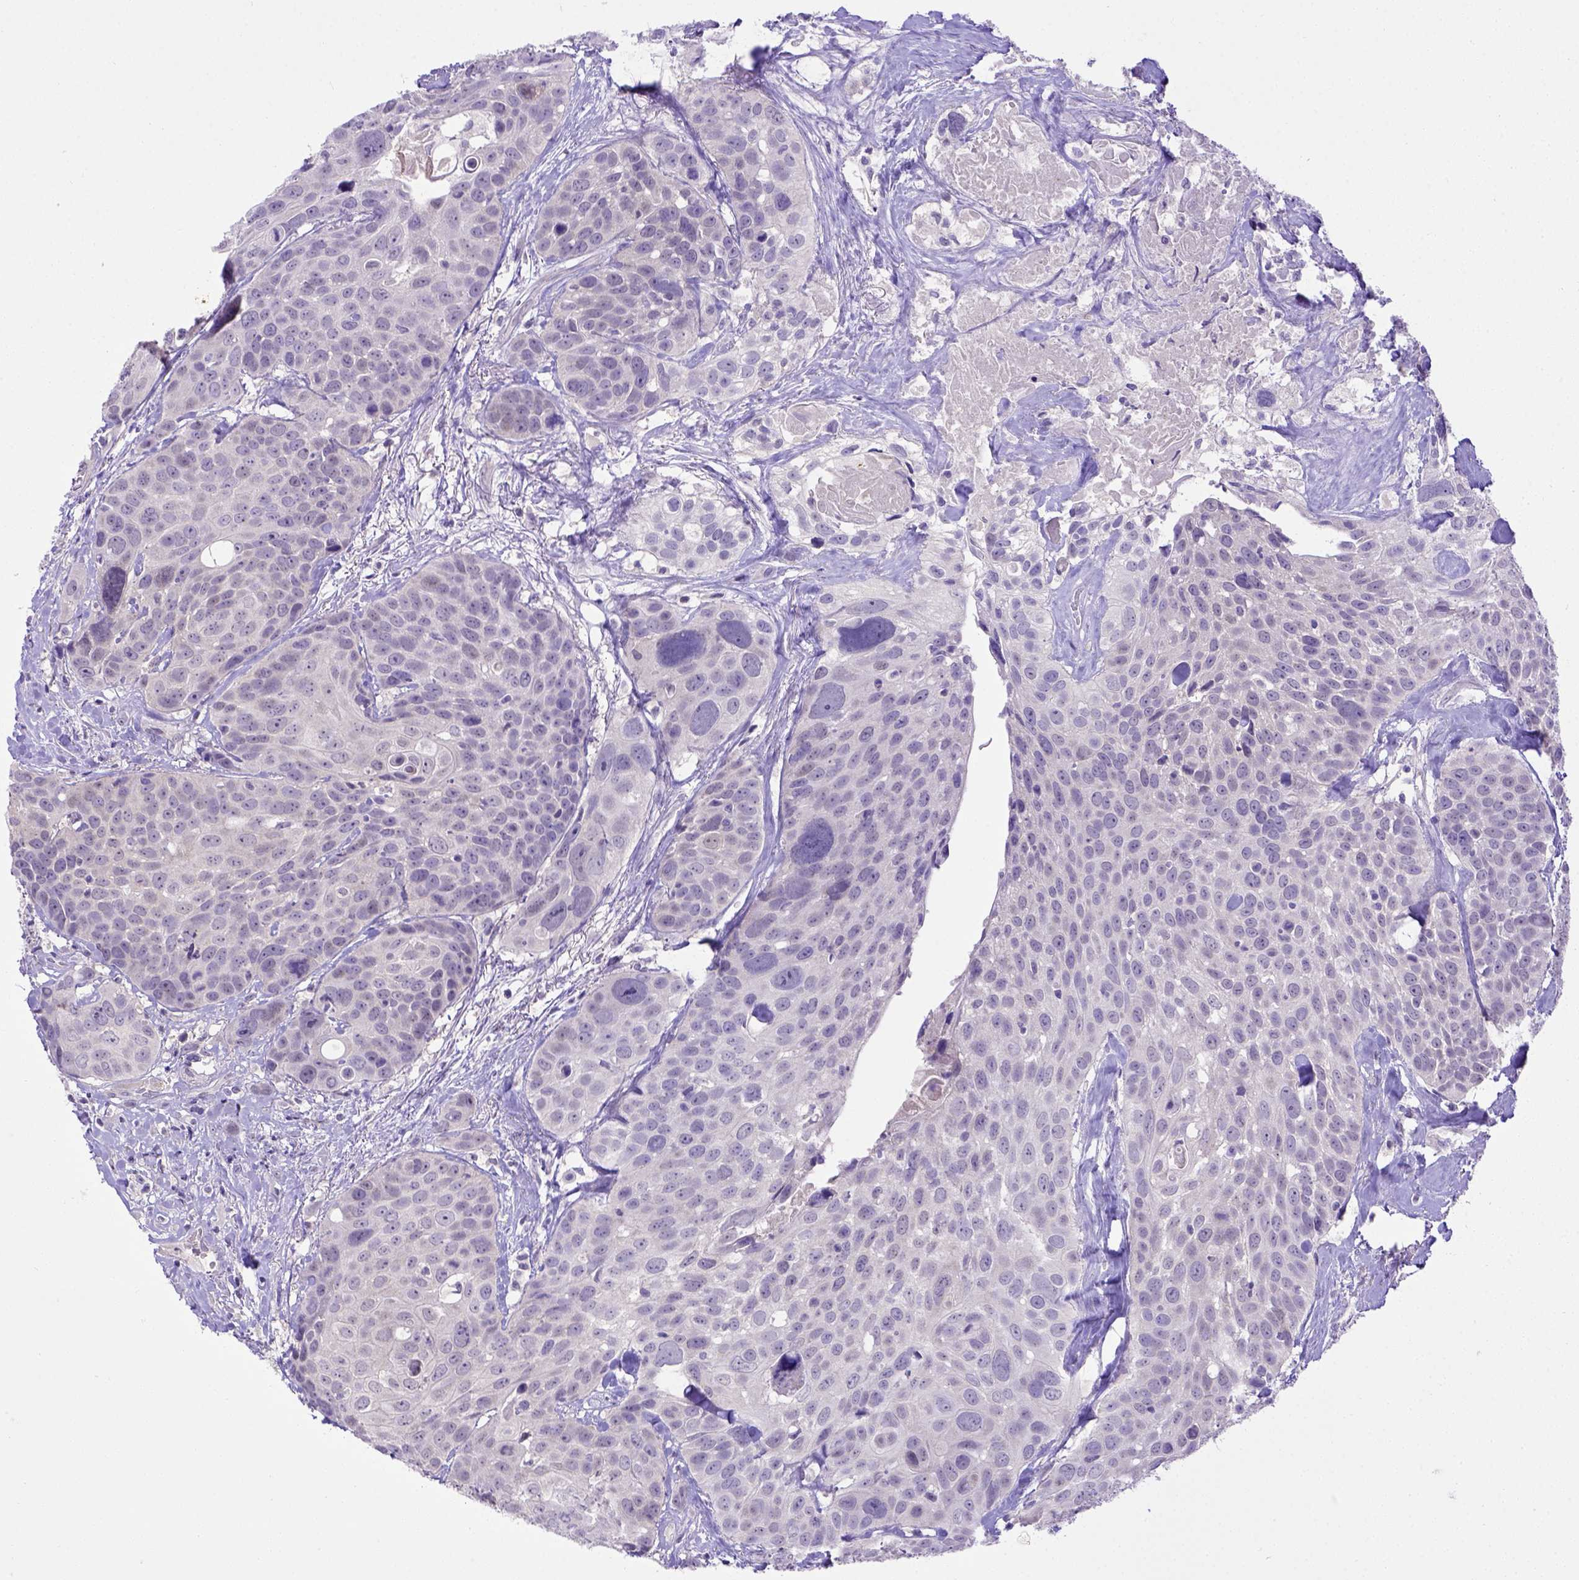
{"staining": {"intensity": "negative", "quantity": "none", "location": "none"}, "tissue": "head and neck cancer", "cell_type": "Tumor cells", "image_type": "cancer", "snomed": [{"axis": "morphology", "description": "Squamous cell carcinoma, NOS"}, {"axis": "topography", "description": "Oral tissue"}, {"axis": "topography", "description": "Head-Neck"}], "caption": "The histopathology image displays no staining of tumor cells in head and neck cancer. (DAB immunohistochemistry (IHC) visualized using brightfield microscopy, high magnification).", "gene": "BTN1A1", "patient": {"sex": "male", "age": 56}}